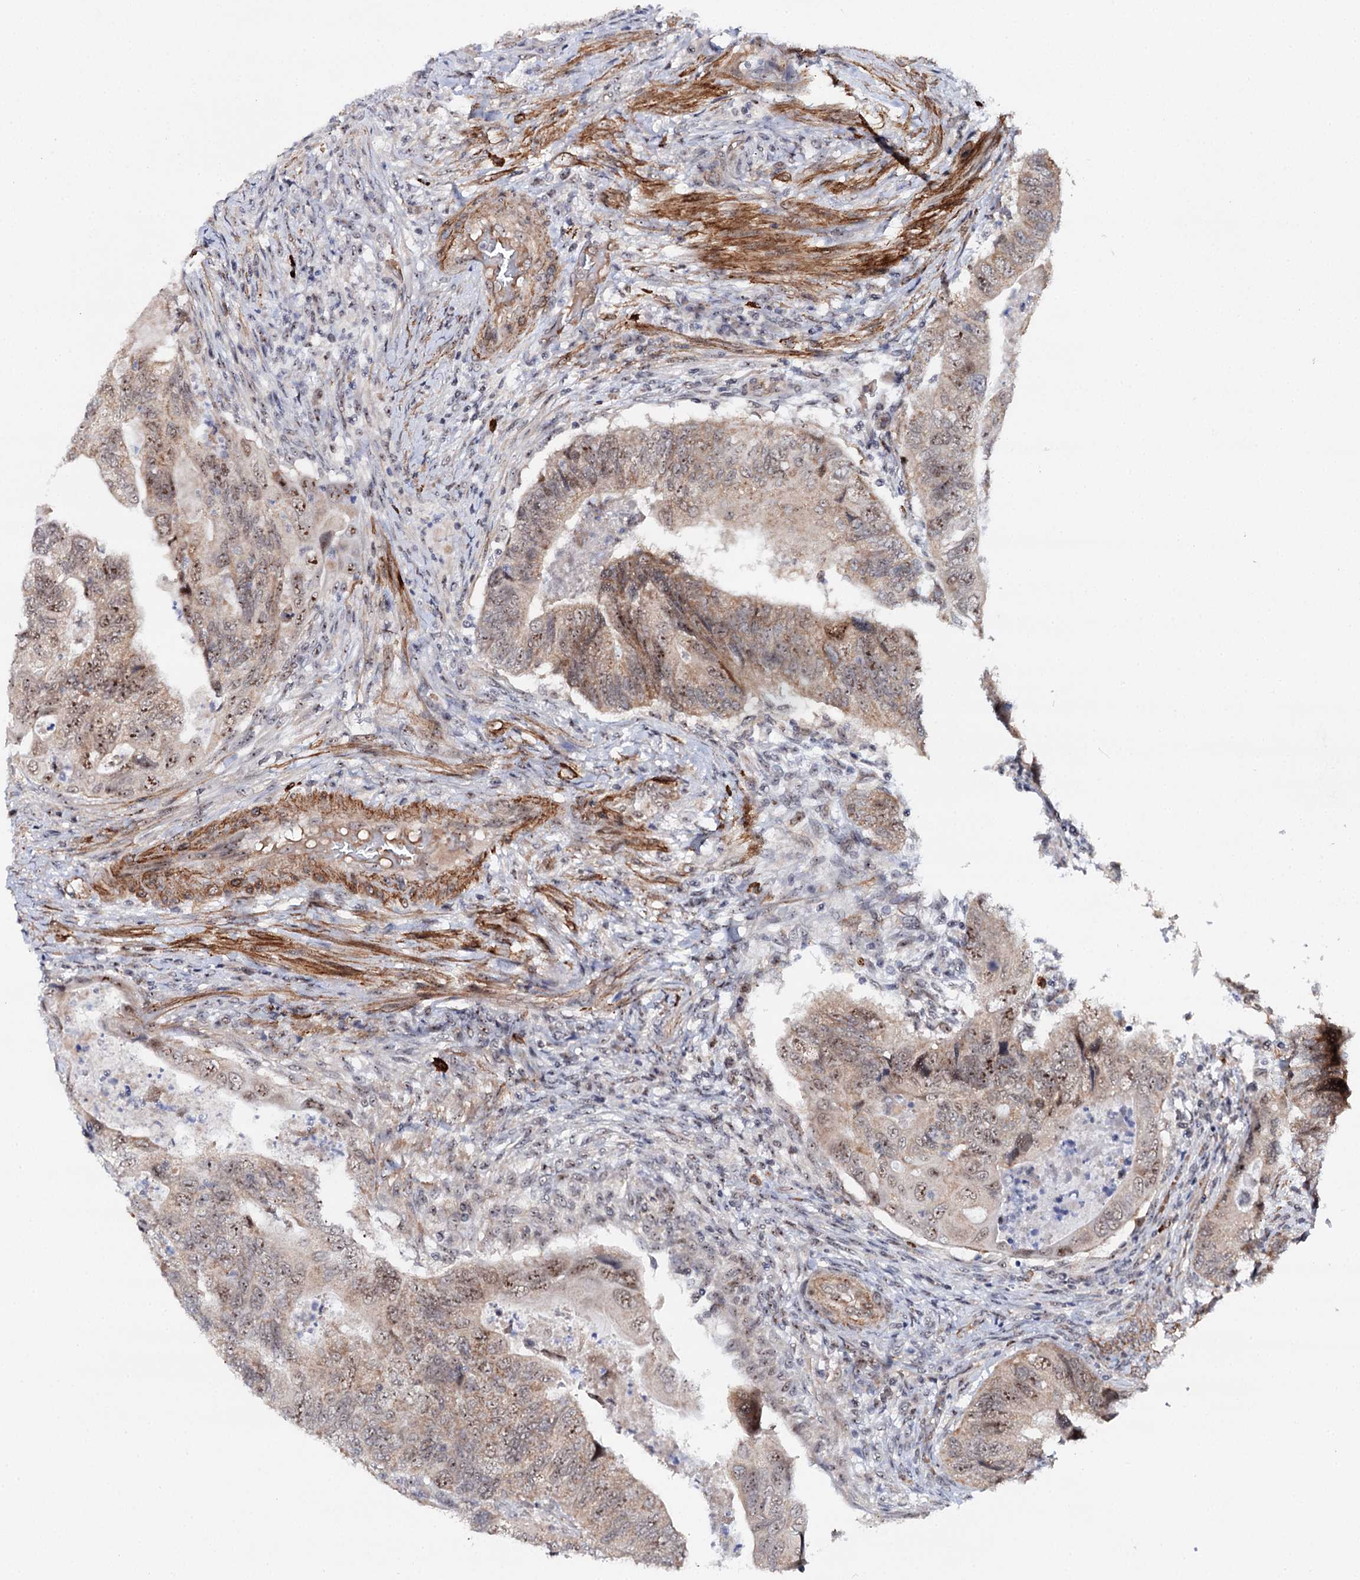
{"staining": {"intensity": "moderate", "quantity": ">75%", "location": "cytoplasmic/membranous,nuclear"}, "tissue": "colorectal cancer", "cell_type": "Tumor cells", "image_type": "cancer", "snomed": [{"axis": "morphology", "description": "Adenocarcinoma, NOS"}, {"axis": "topography", "description": "Rectum"}], "caption": "Immunohistochemical staining of human colorectal cancer demonstrates medium levels of moderate cytoplasmic/membranous and nuclear protein expression in about >75% of tumor cells. (Brightfield microscopy of DAB IHC at high magnification).", "gene": "BUD13", "patient": {"sex": "male", "age": 63}}